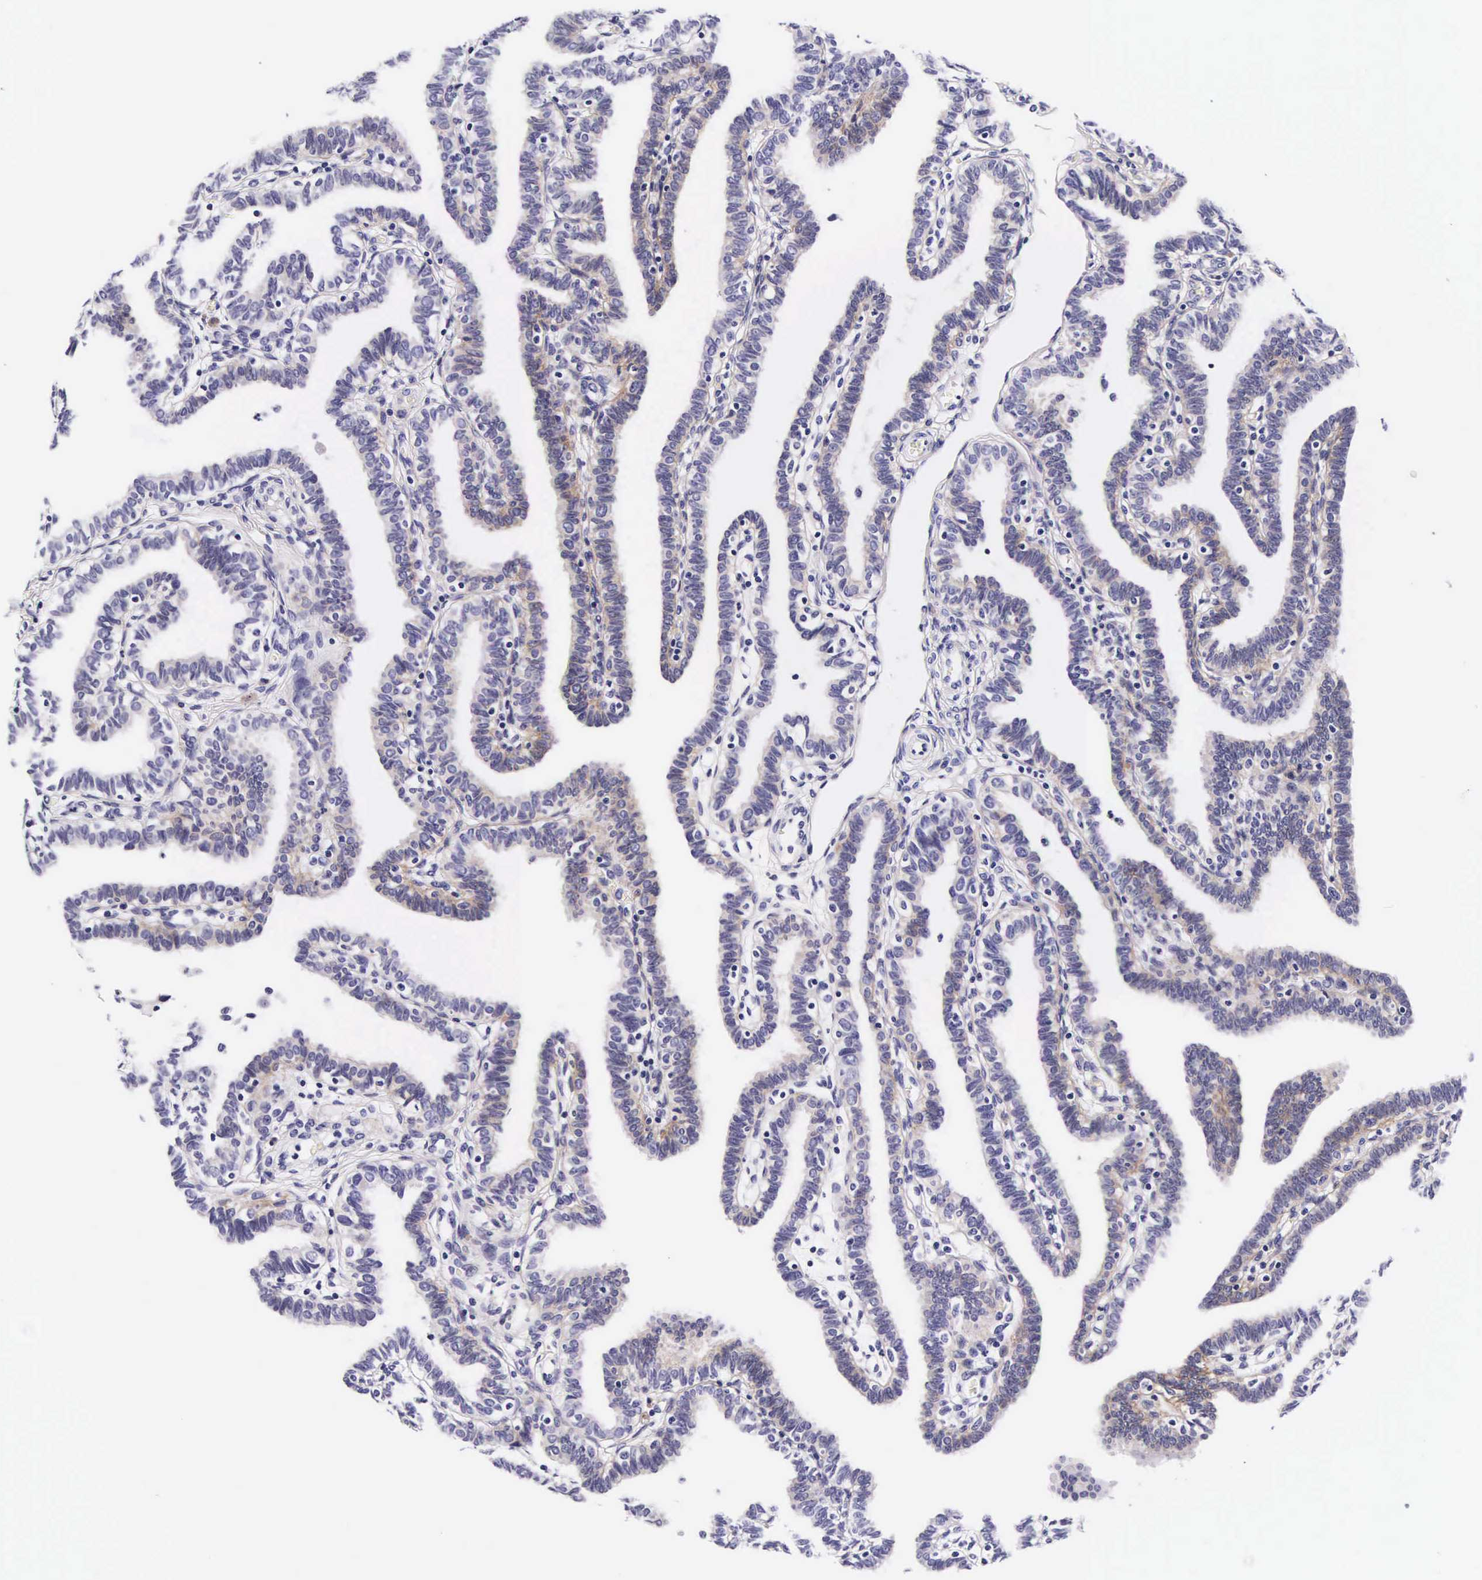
{"staining": {"intensity": "weak", "quantity": "25%-75%", "location": "cytoplasmic/membranous"}, "tissue": "fallopian tube", "cell_type": "Glandular cells", "image_type": "normal", "snomed": [{"axis": "morphology", "description": "Normal tissue, NOS"}, {"axis": "topography", "description": "Fallopian tube"}], "caption": "Brown immunohistochemical staining in unremarkable human fallopian tube demonstrates weak cytoplasmic/membranous expression in about 25%-75% of glandular cells.", "gene": "UPRT", "patient": {"sex": "female", "age": 41}}